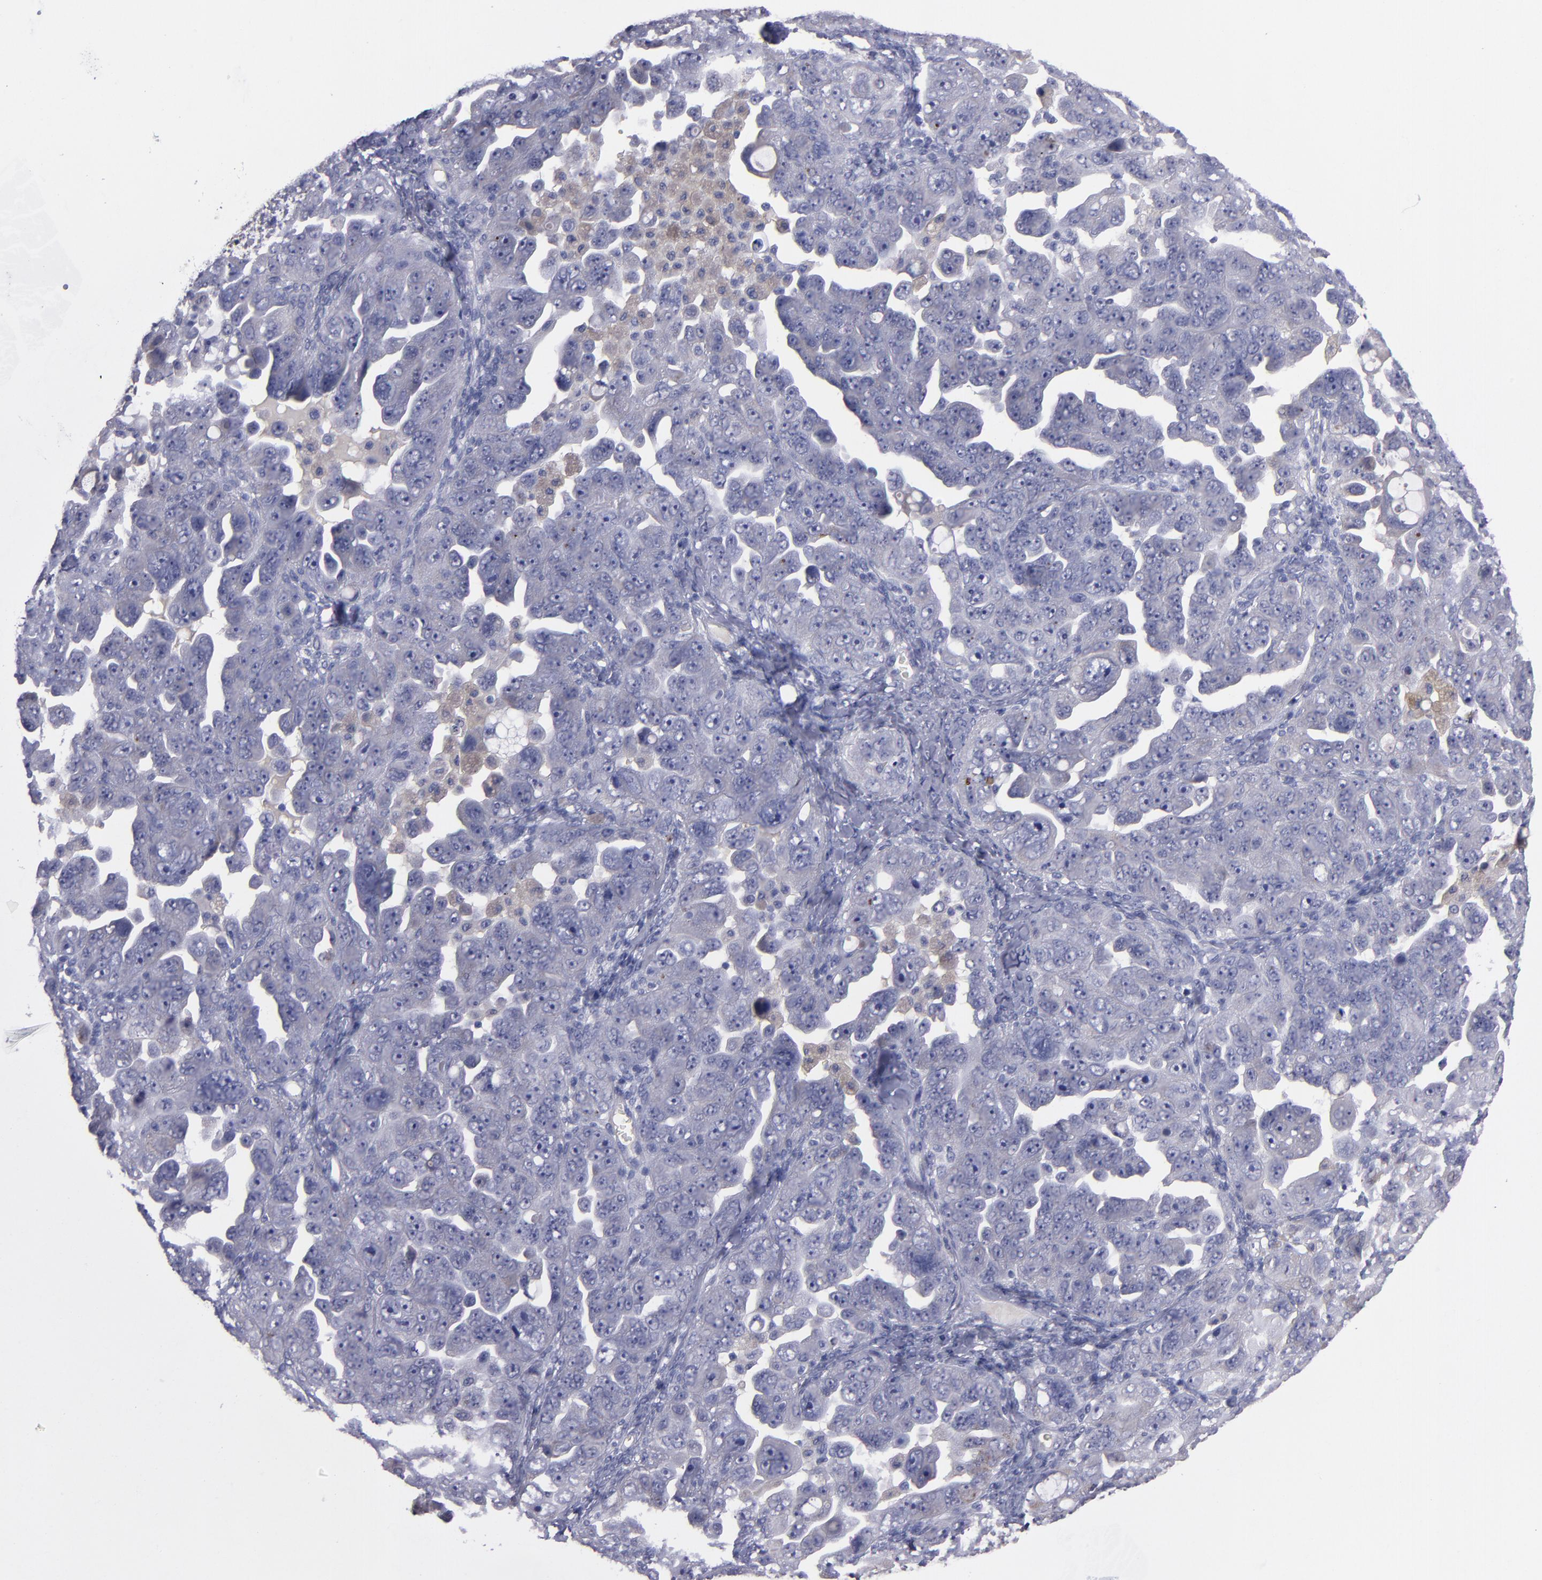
{"staining": {"intensity": "weak", "quantity": "25%-75%", "location": "cytoplasmic/membranous"}, "tissue": "ovarian cancer", "cell_type": "Tumor cells", "image_type": "cancer", "snomed": [{"axis": "morphology", "description": "Cystadenocarcinoma, serous, NOS"}, {"axis": "topography", "description": "Ovary"}], "caption": "Ovarian cancer stained with DAB (3,3'-diaminobenzidine) immunohistochemistry (IHC) demonstrates low levels of weak cytoplasmic/membranous expression in approximately 25%-75% of tumor cells.", "gene": "CDH3", "patient": {"sex": "female", "age": 66}}